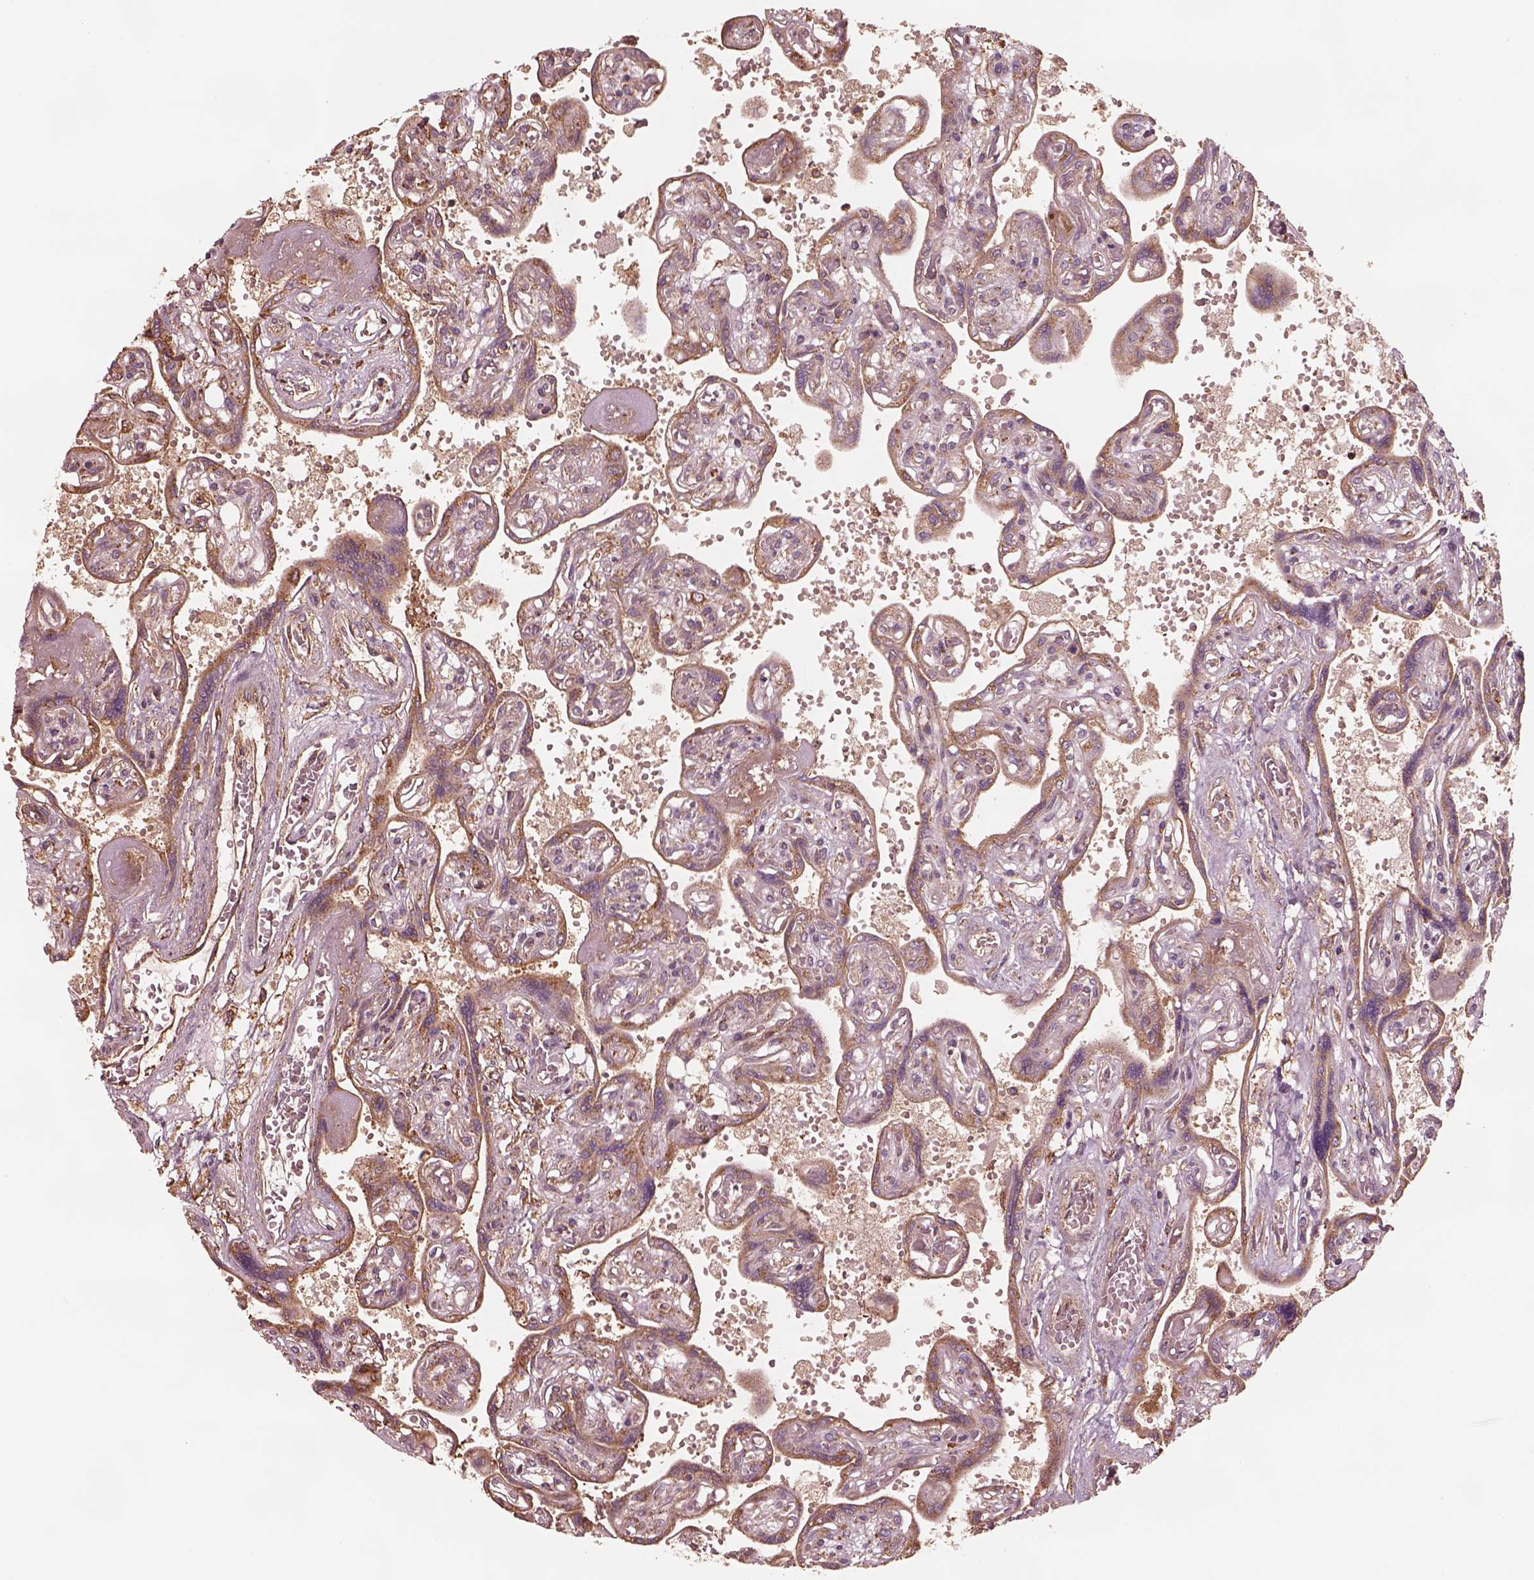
{"staining": {"intensity": "strong", "quantity": "<25%", "location": "cytoplasmic/membranous"}, "tissue": "placenta", "cell_type": "Decidual cells", "image_type": "normal", "snomed": [{"axis": "morphology", "description": "Normal tissue, NOS"}, {"axis": "topography", "description": "Placenta"}], "caption": "Immunohistochemical staining of benign human placenta reveals medium levels of strong cytoplasmic/membranous staining in approximately <25% of decidual cells.", "gene": "ASCC2", "patient": {"sex": "female", "age": 32}}